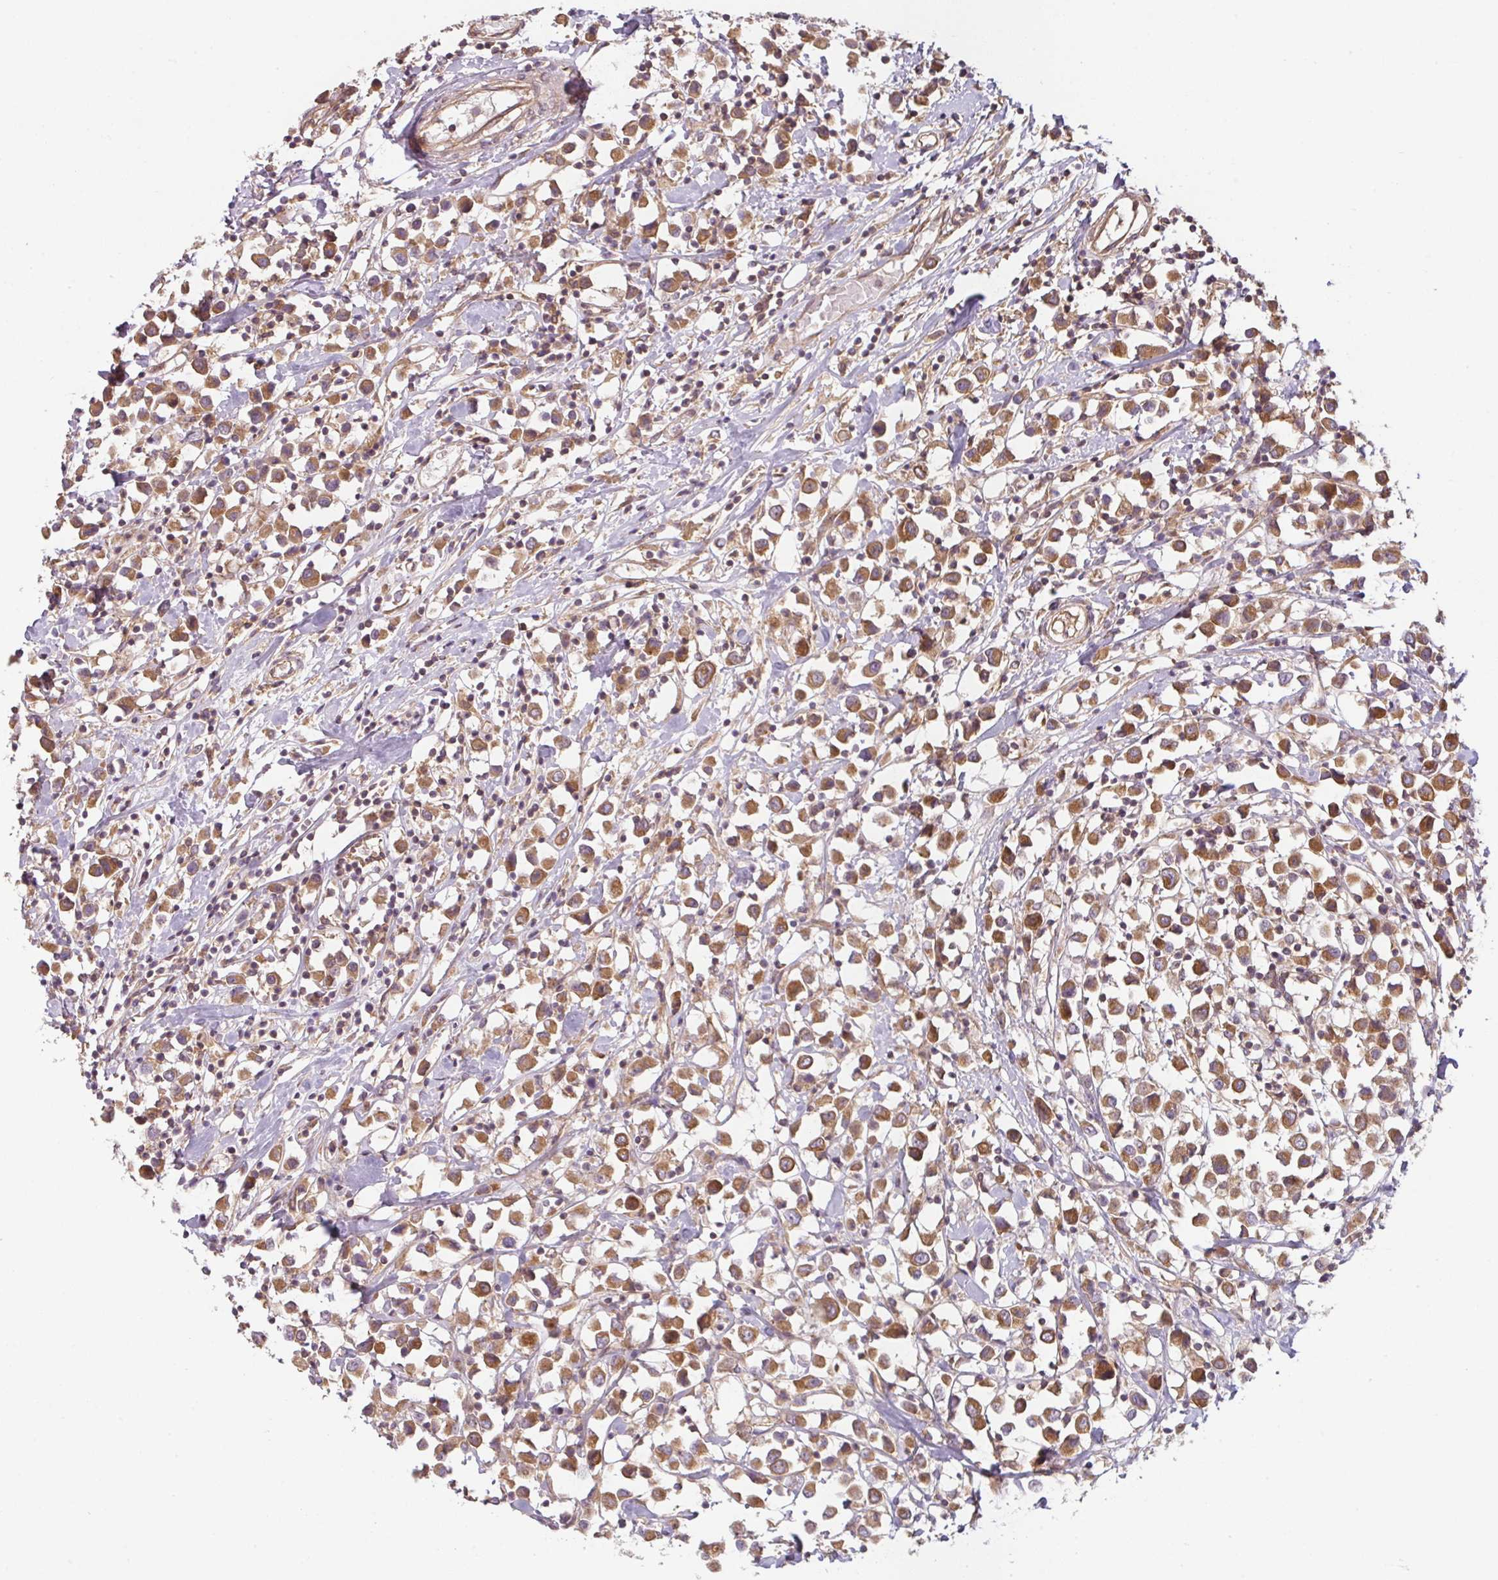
{"staining": {"intensity": "moderate", "quantity": ">75%", "location": "cytoplasmic/membranous"}, "tissue": "breast cancer", "cell_type": "Tumor cells", "image_type": "cancer", "snomed": [{"axis": "morphology", "description": "Duct carcinoma"}, {"axis": "topography", "description": "Breast"}], "caption": "Immunohistochemistry (IHC) (DAB (3,3'-diaminobenzidine)) staining of breast cancer demonstrates moderate cytoplasmic/membranous protein expression in about >75% of tumor cells.", "gene": "RNF31", "patient": {"sex": "female", "age": 61}}